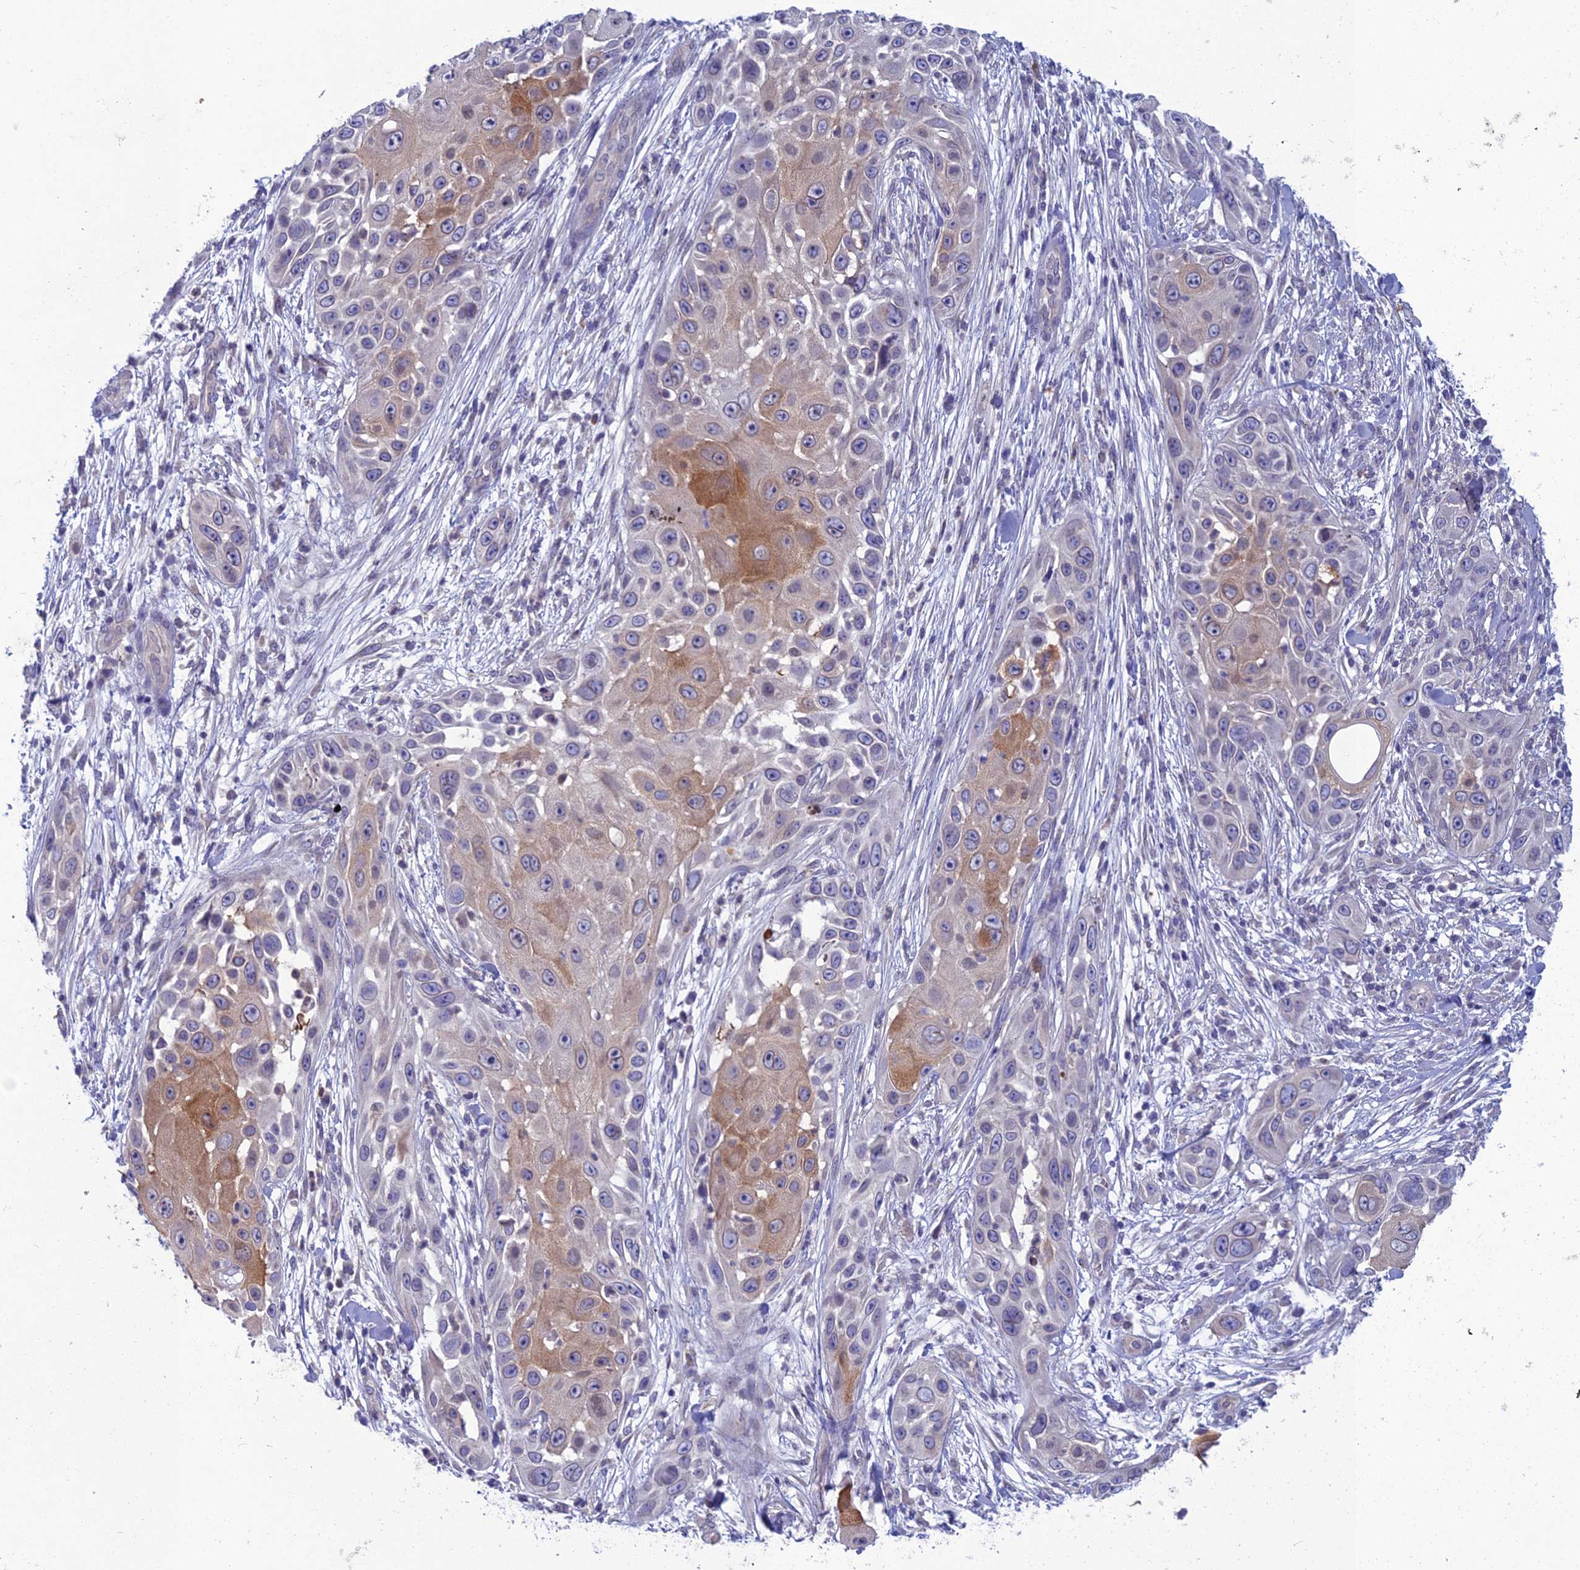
{"staining": {"intensity": "moderate", "quantity": "<25%", "location": "cytoplasmic/membranous"}, "tissue": "skin cancer", "cell_type": "Tumor cells", "image_type": "cancer", "snomed": [{"axis": "morphology", "description": "Squamous cell carcinoma, NOS"}, {"axis": "topography", "description": "Skin"}], "caption": "Immunohistochemical staining of skin cancer (squamous cell carcinoma) displays low levels of moderate cytoplasmic/membranous protein positivity in about <25% of tumor cells.", "gene": "WDR46", "patient": {"sex": "female", "age": 44}}